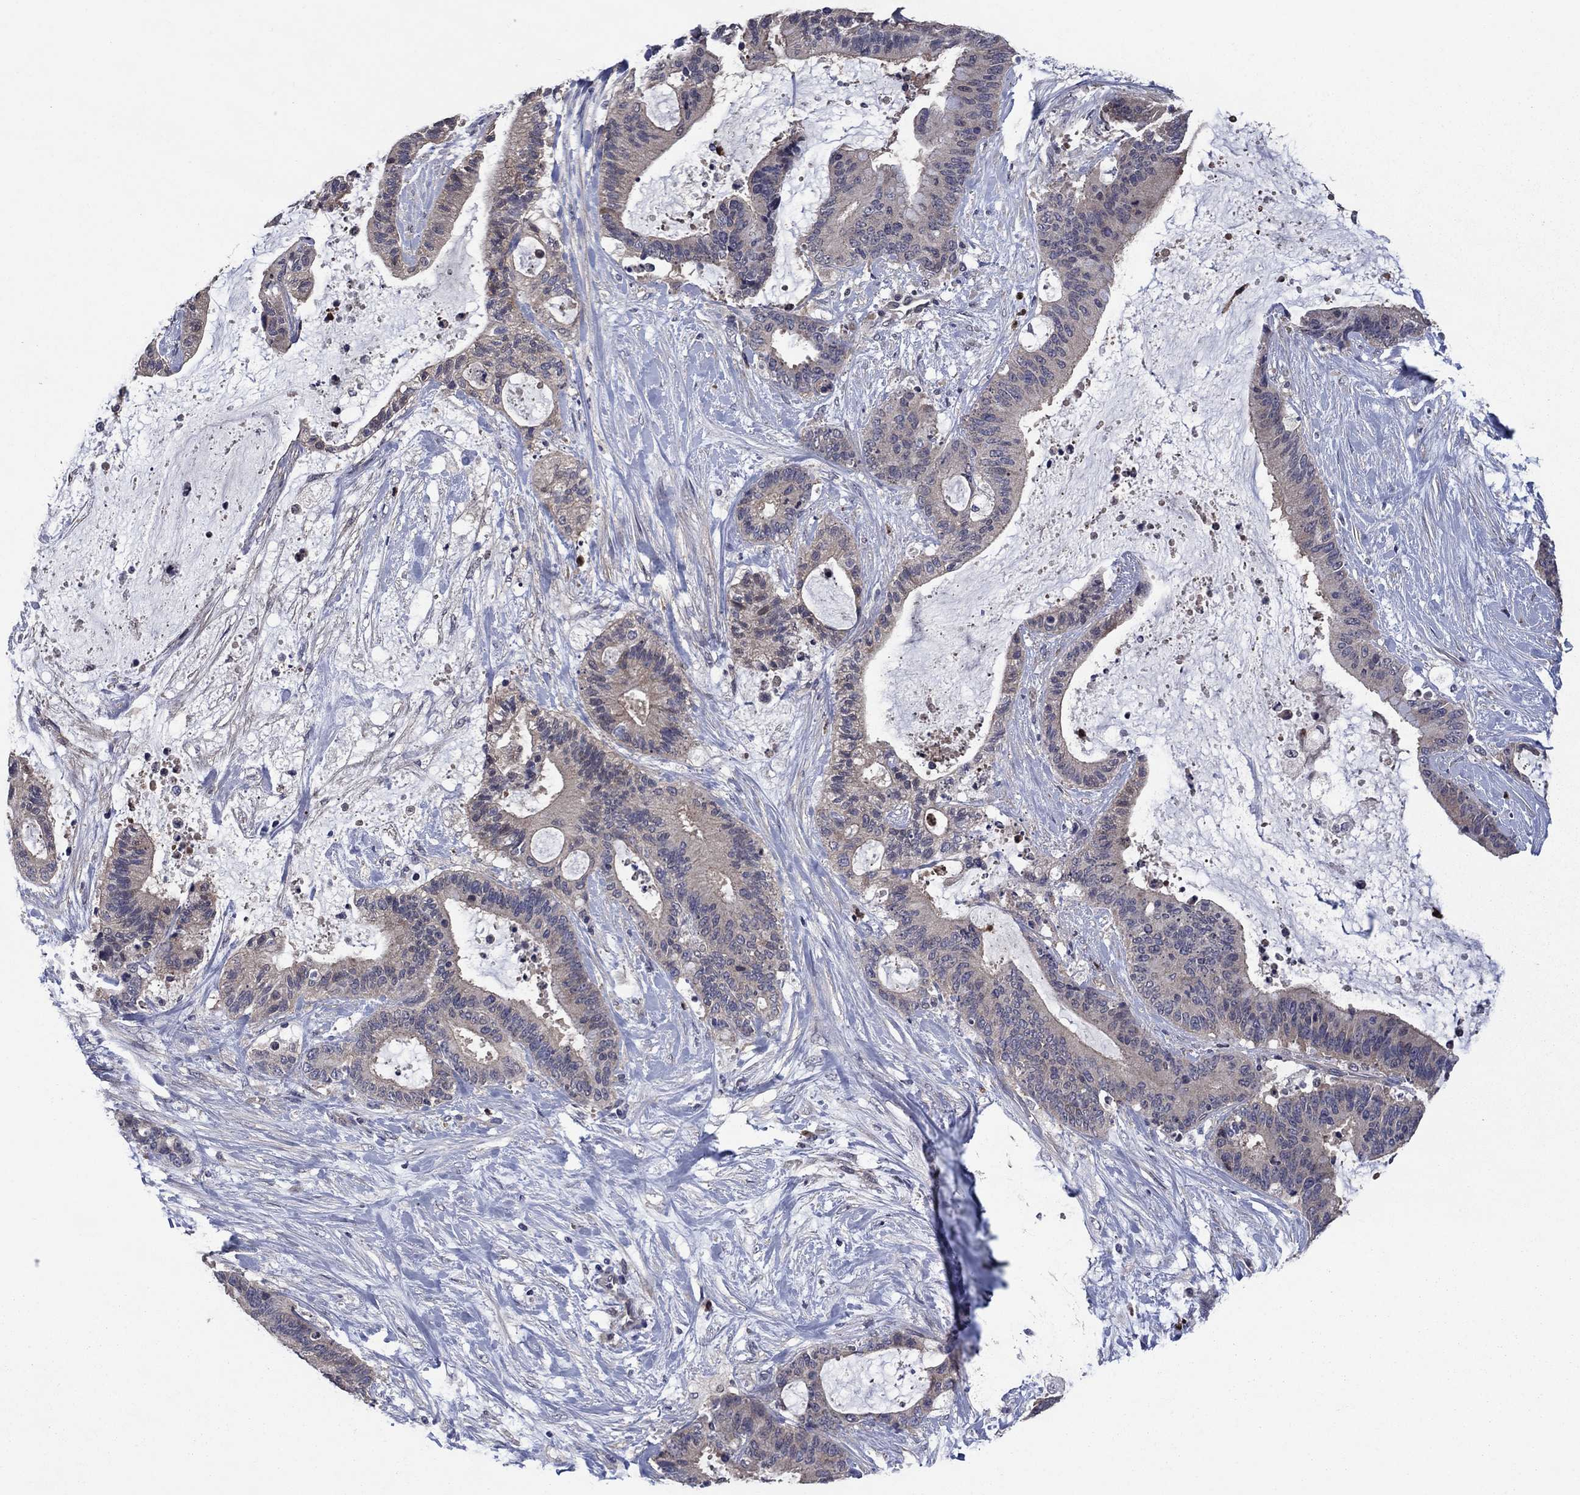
{"staining": {"intensity": "moderate", "quantity": "<25%", "location": "cytoplasmic/membranous"}, "tissue": "liver cancer", "cell_type": "Tumor cells", "image_type": "cancer", "snomed": [{"axis": "morphology", "description": "Cholangiocarcinoma"}, {"axis": "topography", "description": "Liver"}], "caption": "Liver cholangiocarcinoma stained with a protein marker demonstrates moderate staining in tumor cells.", "gene": "MSRB1", "patient": {"sex": "female", "age": 73}}